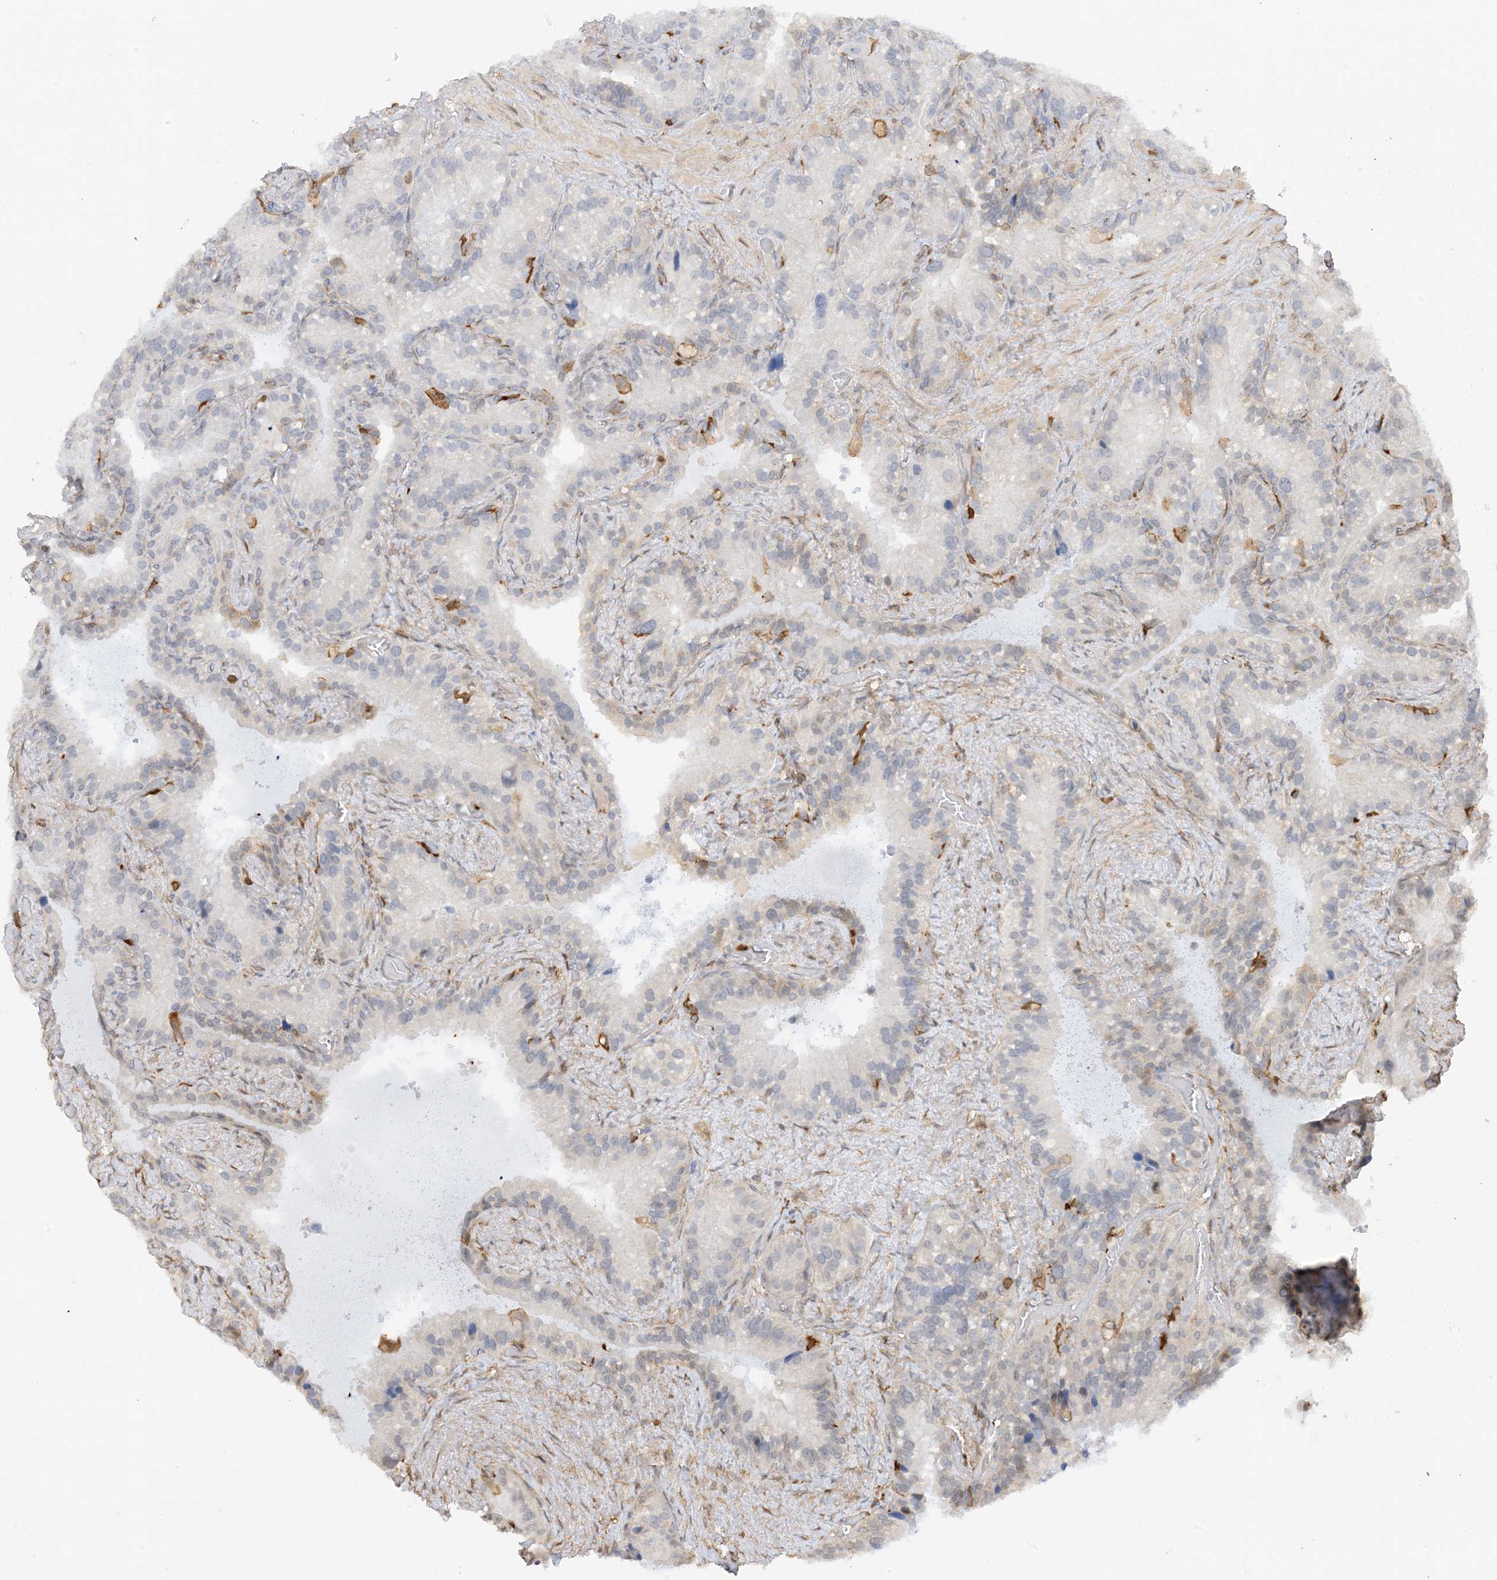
{"staining": {"intensity": "negative", "quantity": "none", "location": "none"}, "tissue": "seminal vesicle", "cell_type": "Glandular cells", "image_type": "normal", "snomed": [{"axis": "morphology", "description": "Normal tissue, NOS"}, {"axis": "topography", "description": "Prostate"}, {"axis": "topography", "description": "Seminal veicle"}], "caption": "The image reveals no significant staining in glandular cells of seminal vesicle.", "gene": "PHACTR2", "patient": {"sex": "male", "age": 68}}